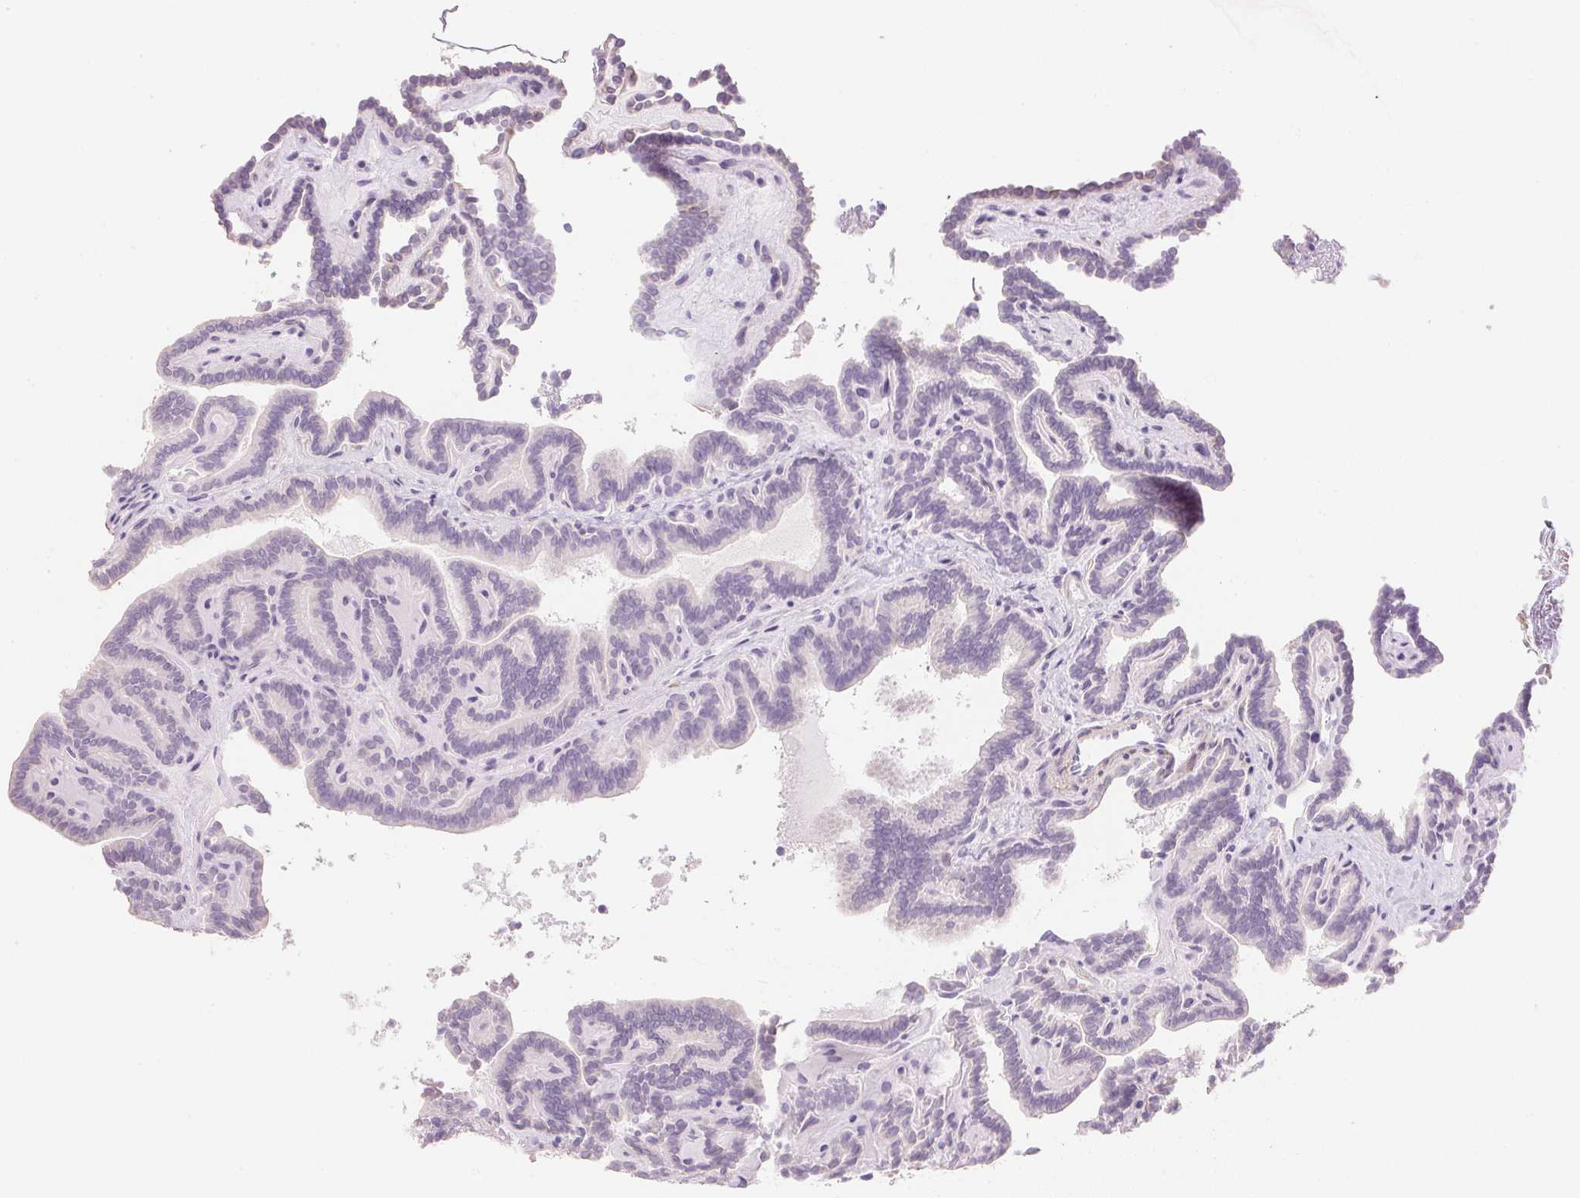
{"staining": {"intensity": "negative", "quantity": "none", "location": "none"}, "tissue": "thyroid cancer", "cell_type": "Tumor cells", "image_type": "cancer", "snomed": [{"axis": "morphology", "description": "Papillary adenocarcinoma, NOS"}, {"axis": "topography", "description": "Thyroid gland"}], "caption": "High power microscopy histopathology image of an immunohistochemistry (IHC) histopathology image of thyroid cancer (papillary adenocarcinoma), revealing no significant expression in tumor cells.", "gene": "KCNE2", "patient": {"sex": "female", "age": 21}}